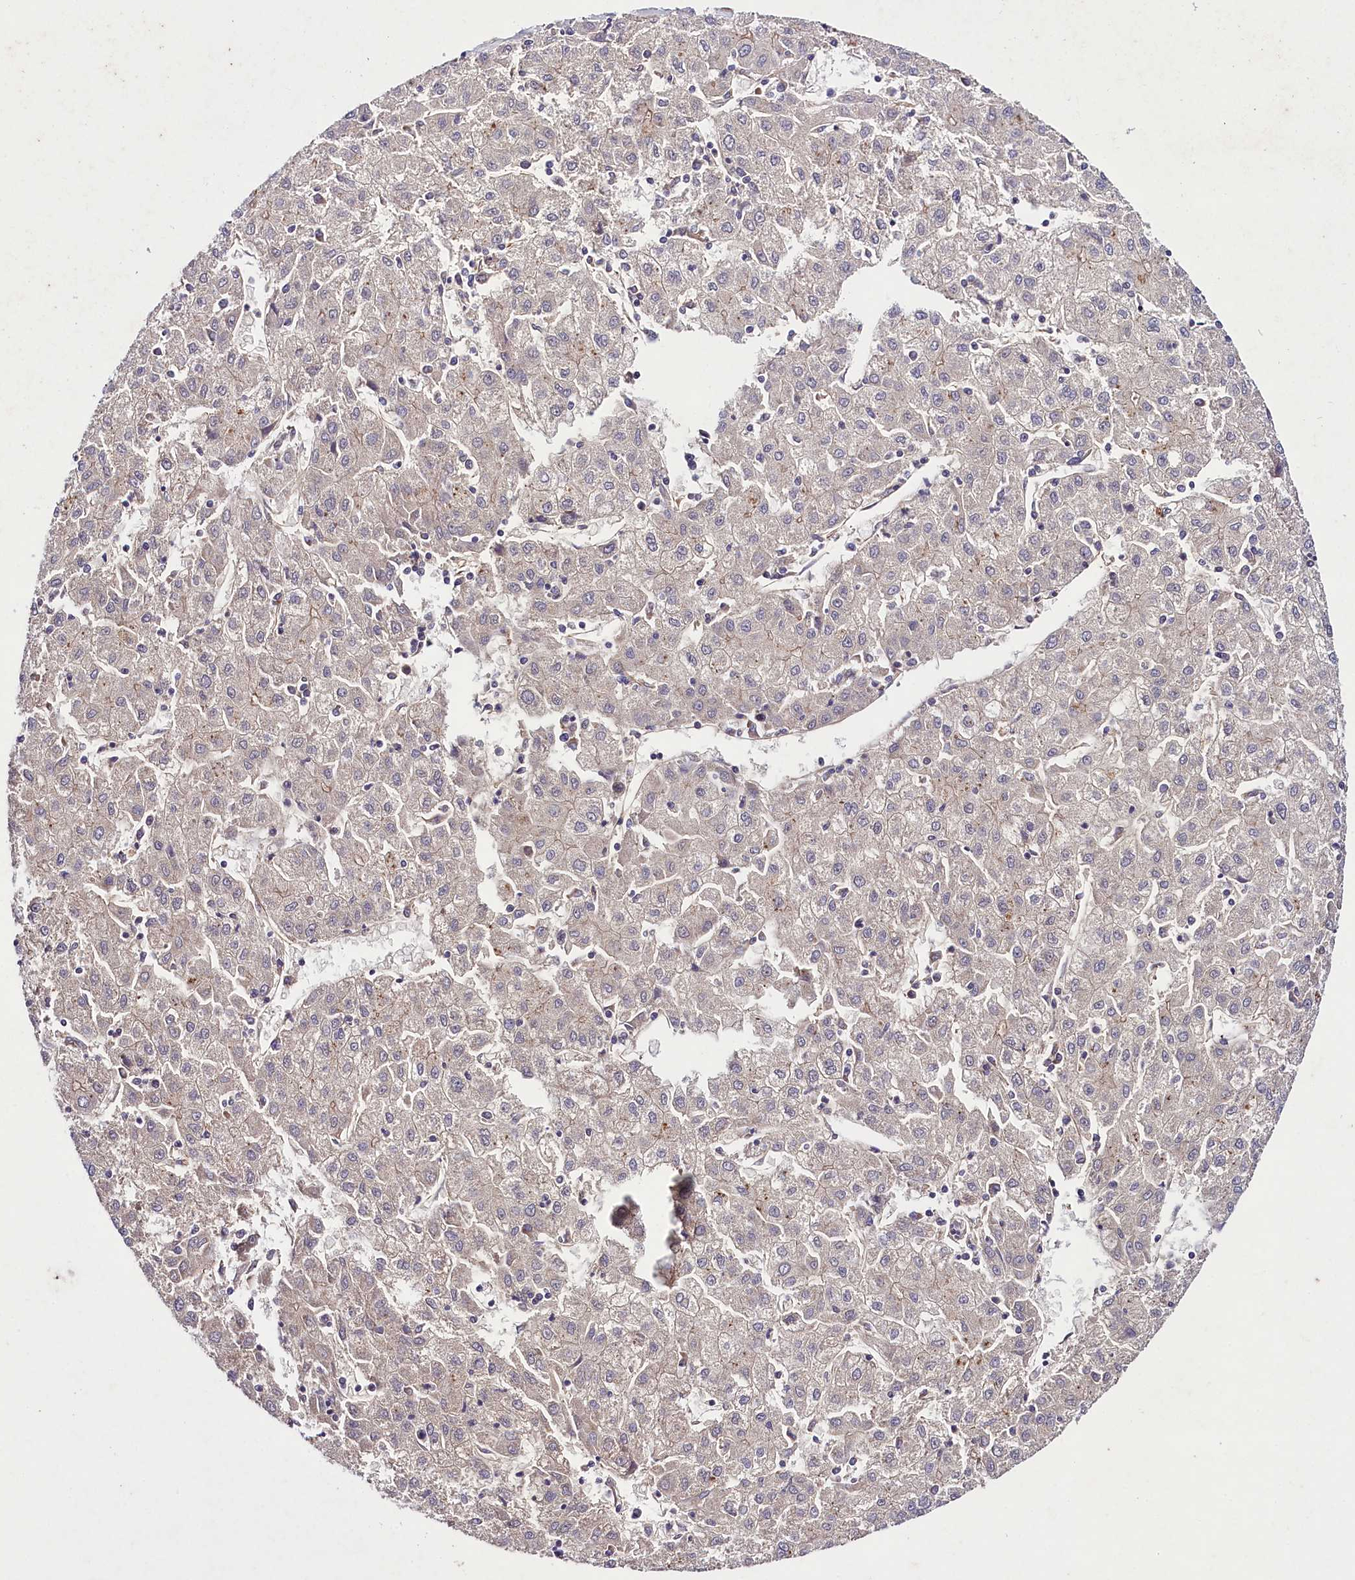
{"staining": {"intensity": "negative", "quantity": "none", "location": "none"}, "tissue": "liver cancer", "cell_type": "Tumor cells", "image_type": "cancer", "snomed": [{"axis": "morphology", "description": "Carcinoma, Hepatocellular, NOS"}, {"axis": "topography", "description": "Liver"}], "caption": "Immunohistochemistry image of neoplastic tissue: human liver hepatocellular carcinoma stained with DAB (3,3'-diaminobenzidine) displays no significant protein expression in tumor cells.", "gene": "SLC7A1", "patient": {"sex": "male", "age": 72}}